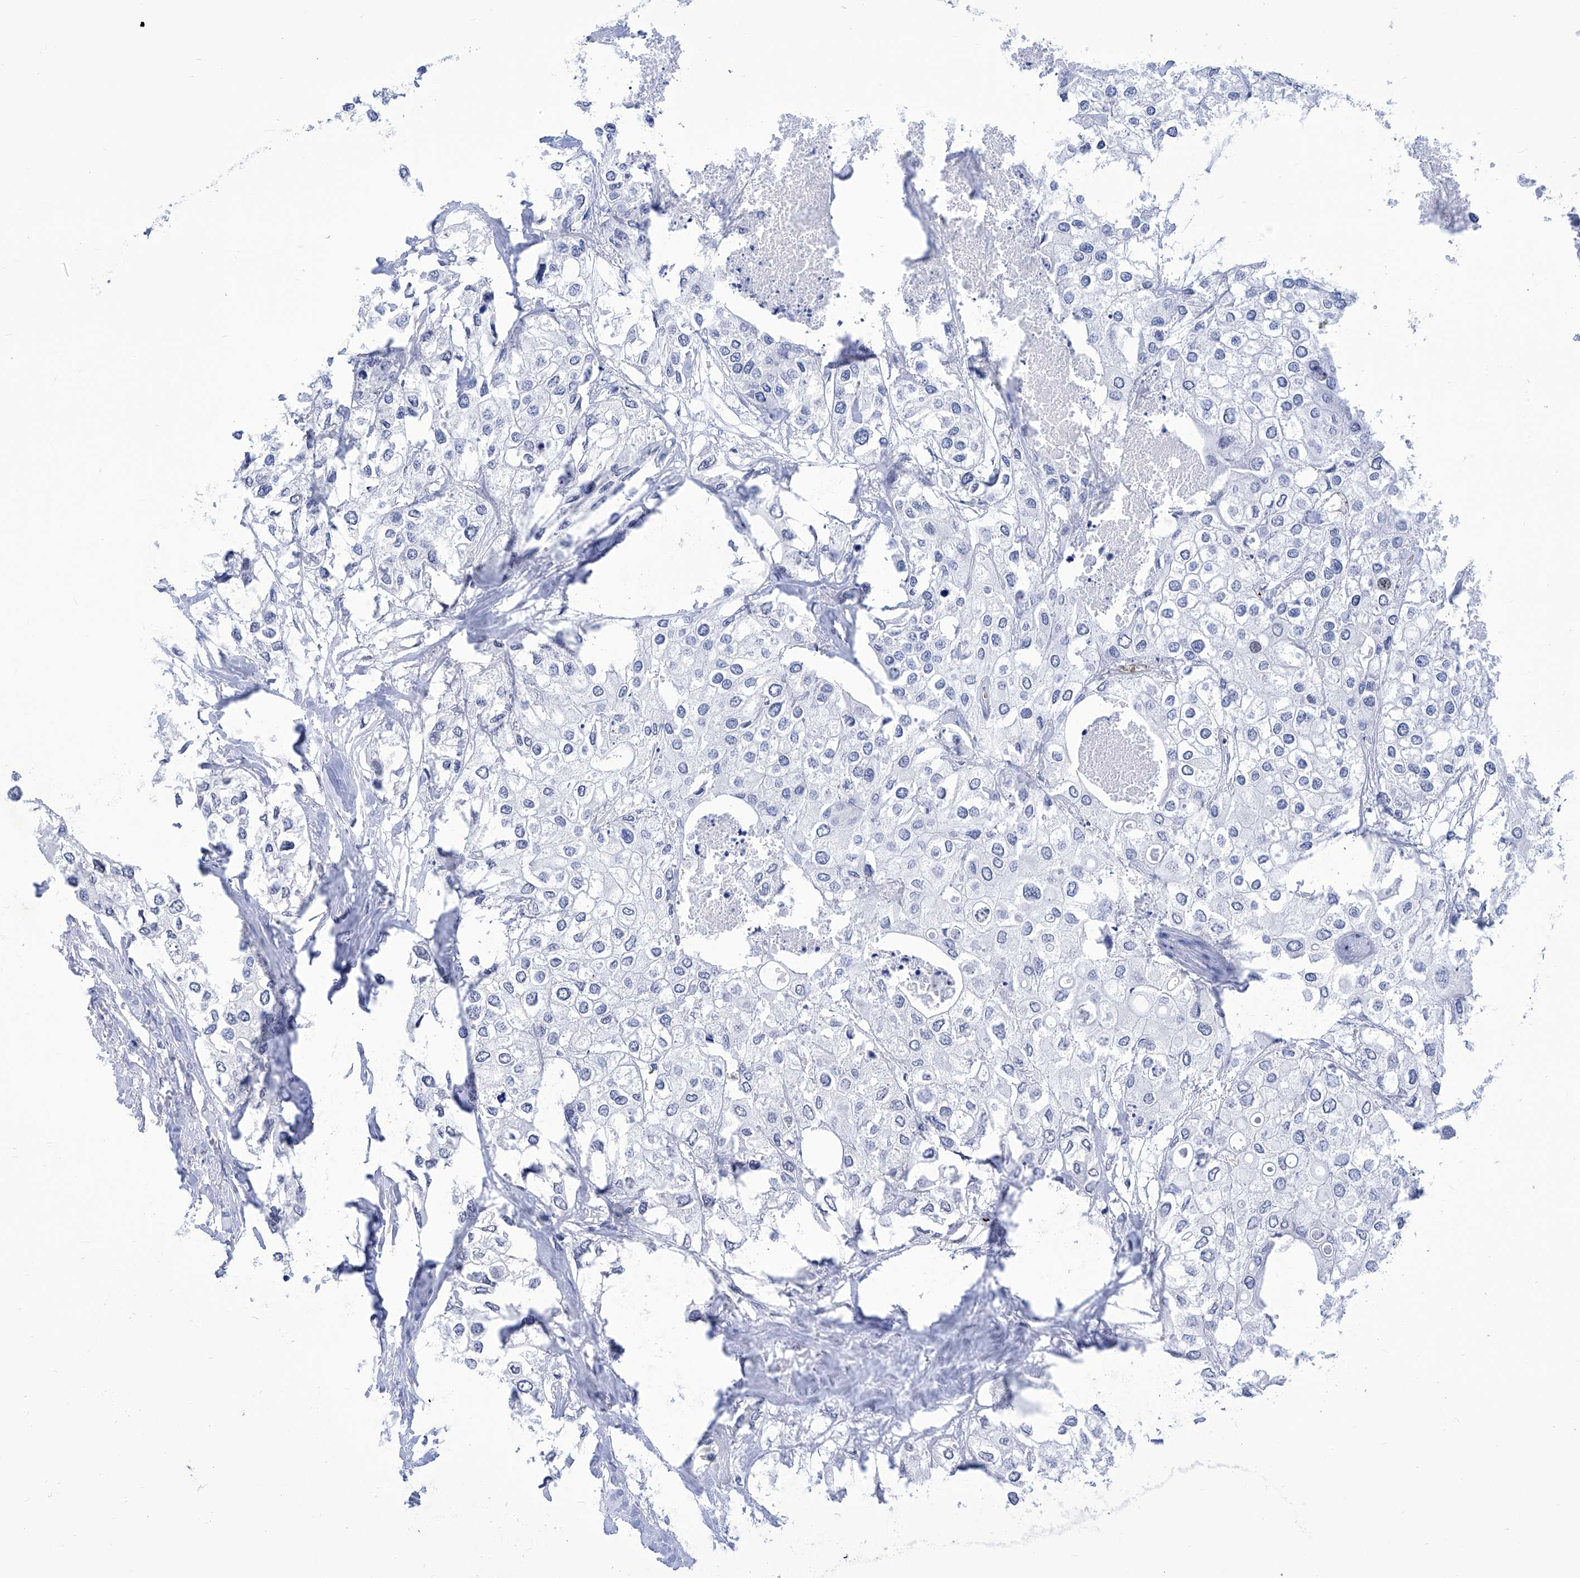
{"staining": {"intensity": "negative", "quantity": "none", "location": "none"}, "tissue": "urothelial cancer", "cell_type": "Tumor cells", "image_type": "cancer", "snomed": [{"axis": "morphology", "description": "Urothelial carcinoma, High grade"}, {"axis": "topography", "description": "Urinary bladder"}], "caption": "High magnification brightfield microscopy of urothelial cancer stained with DAB (brown) and counterstained with hematoxylin (blue): tumor cells show no significant positivity.", "gene": "SART1", "patient": {"sex": "male", "age": 64}}